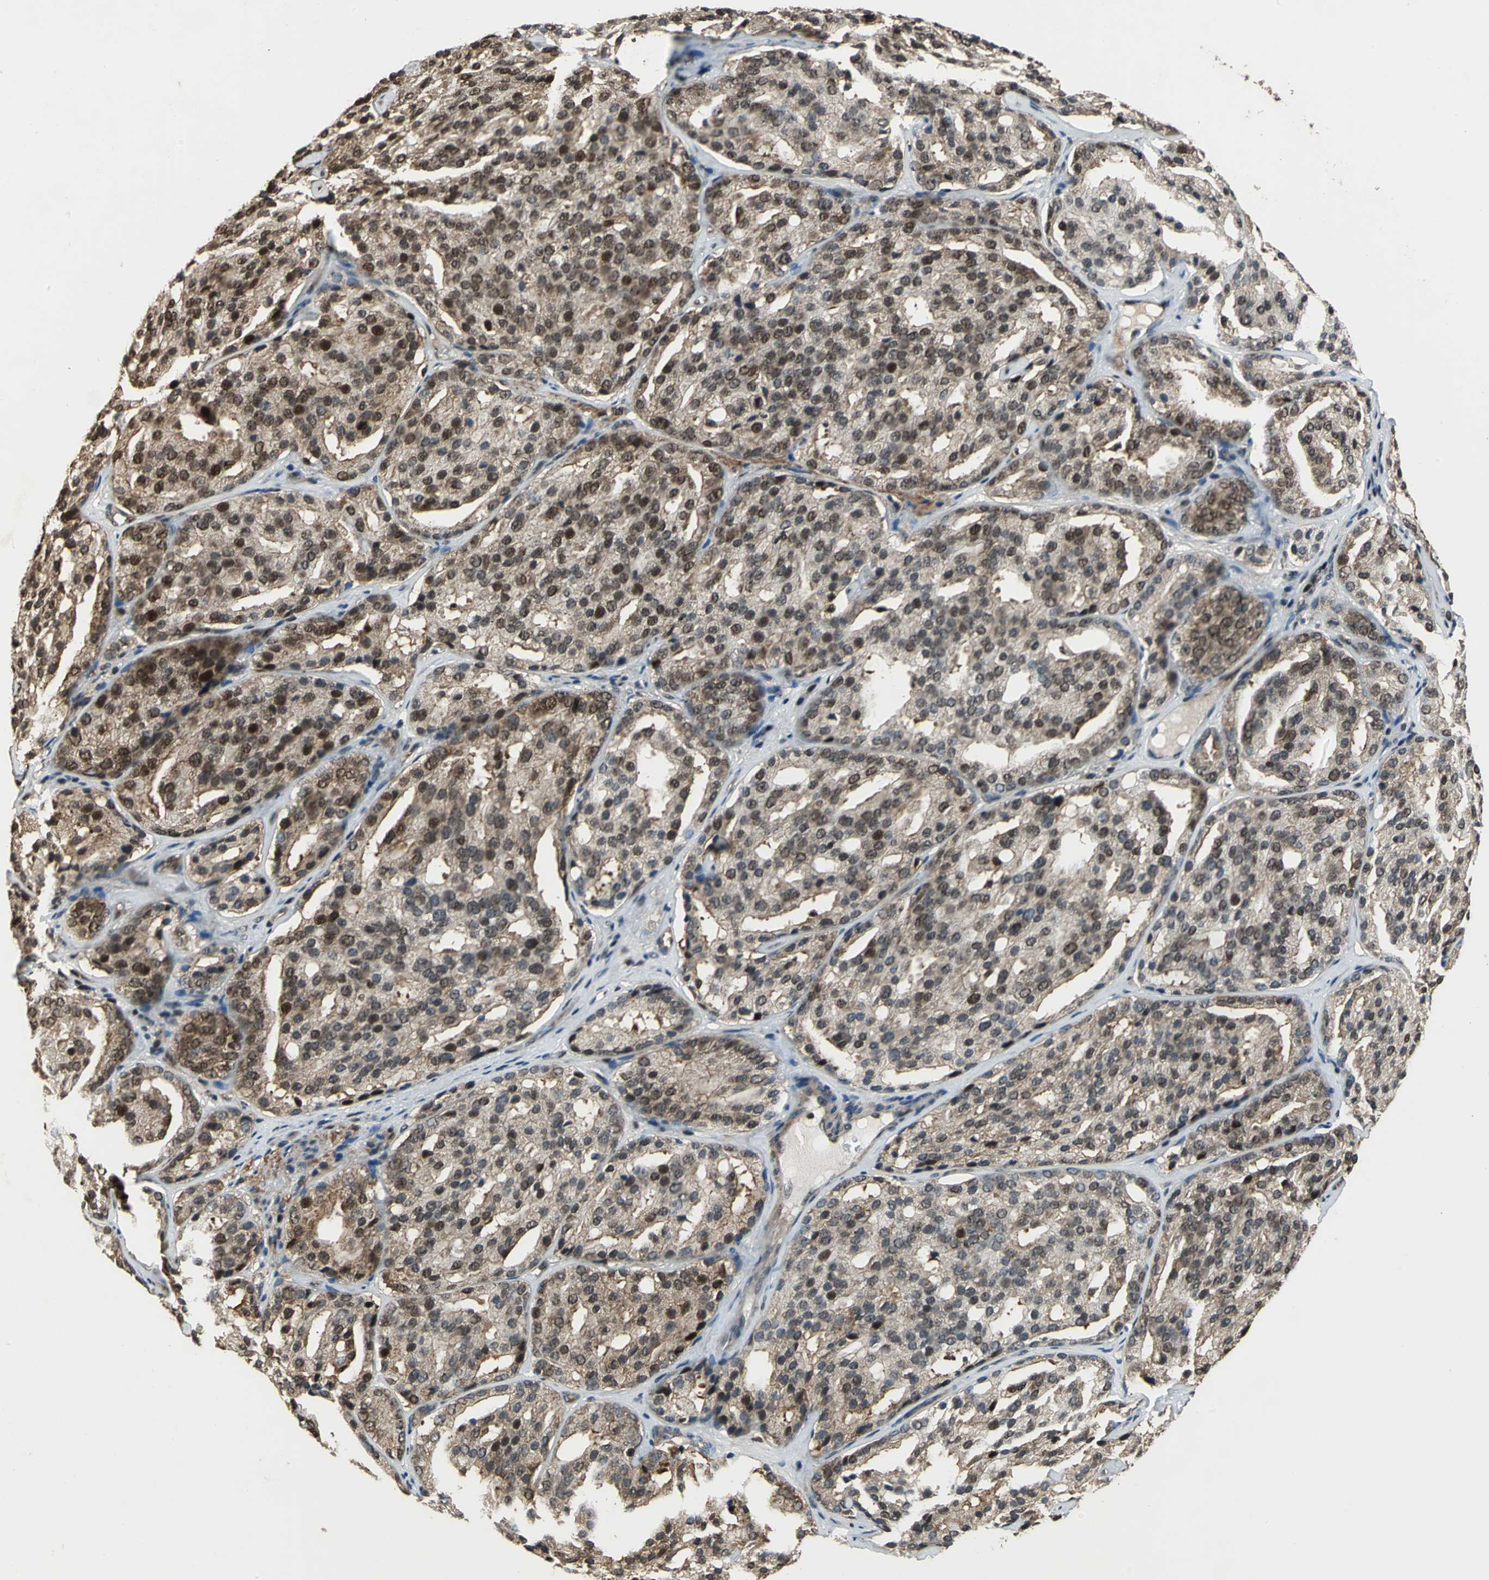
{"staining": {"intensity": "moderate", "quantity": "25%-75%", "location": "nuclear"}, "tissue": "prostate cancer", "cell_type": "Tumor cells", "image_type": "cancer", "snomed": [{"axis": "morphology", "description": "Adenocarcinoma, High grade"}, {"axis": "topography", "description": "Prostate"}], "caption": "Brown immunohistochemical staining in human adenocarcinoma (high-grade) (prostate) shows moderate nuclear positivity in about 25%-75% of tumor cells. (DAB (3,3'-diaminobenzidine) = brown stain, brightfield microscopy at high magnification).", "gene": "MIS18BP1", "patient": {"sex": "male", "age": 64}}